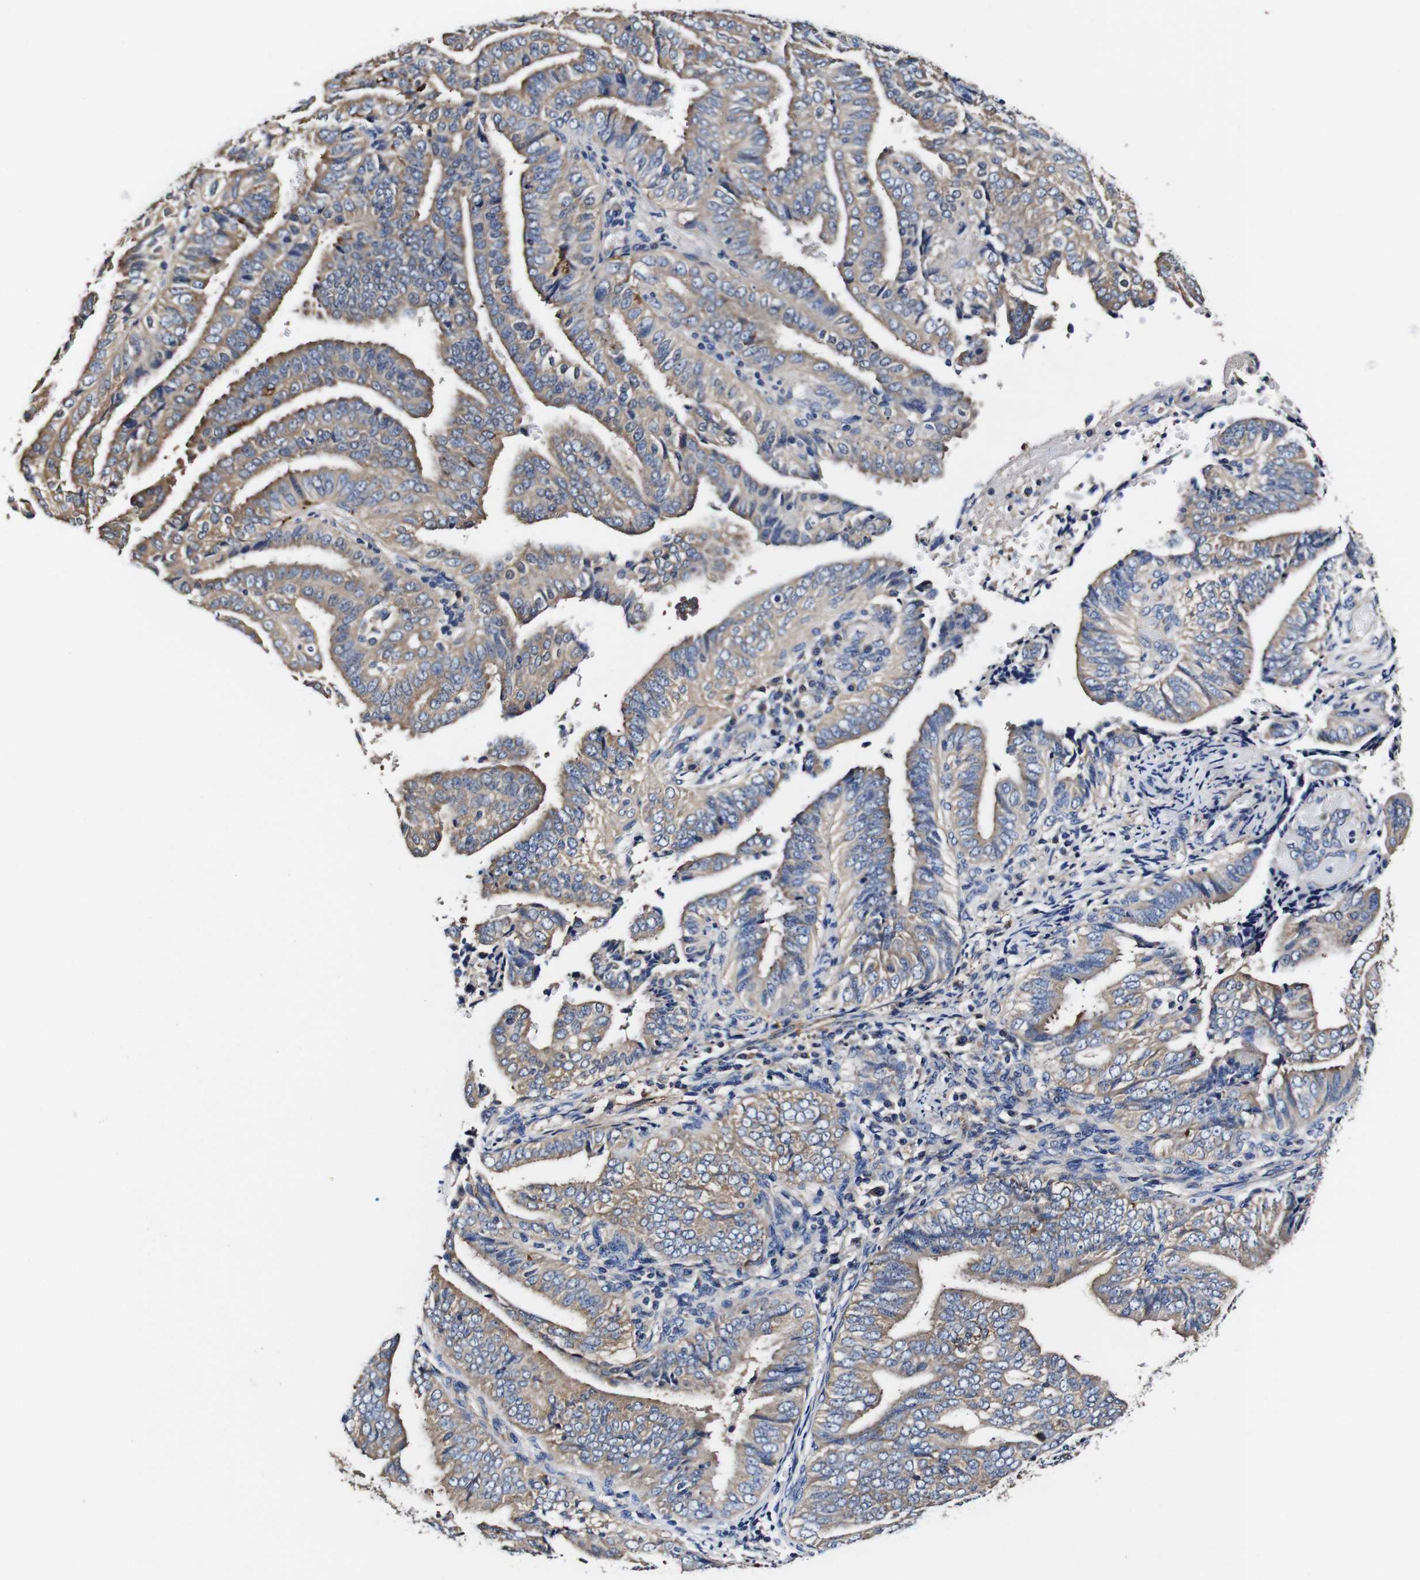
{"staining": {"intensity": "weak", "quantity": "25%-75%", "location": "cytoplasmic/membranous"}, "tissue": "endometrial cancer", "cell_type": "Tumor cells", "image_type": "cancer", "snomed": [{"axis": "morphology", "description": "Adenocarcinoma, NOS"}, {"axis": "topography", "description": "Endometrium"}], "caption": "A high-resolution micrograph shows IHC staining of endometrial cancer (adenocarcinoma), which shows weak cytoplasmic/membranous expression in approximately 25%-75% of tumor cells. The staining was performed using DAB, with brown indicating positive protein expression. Nuclei are stained blue with hematoxylin.", "gene": "PDCD6IP", "patient": {"sex": "female", "age": 58}}